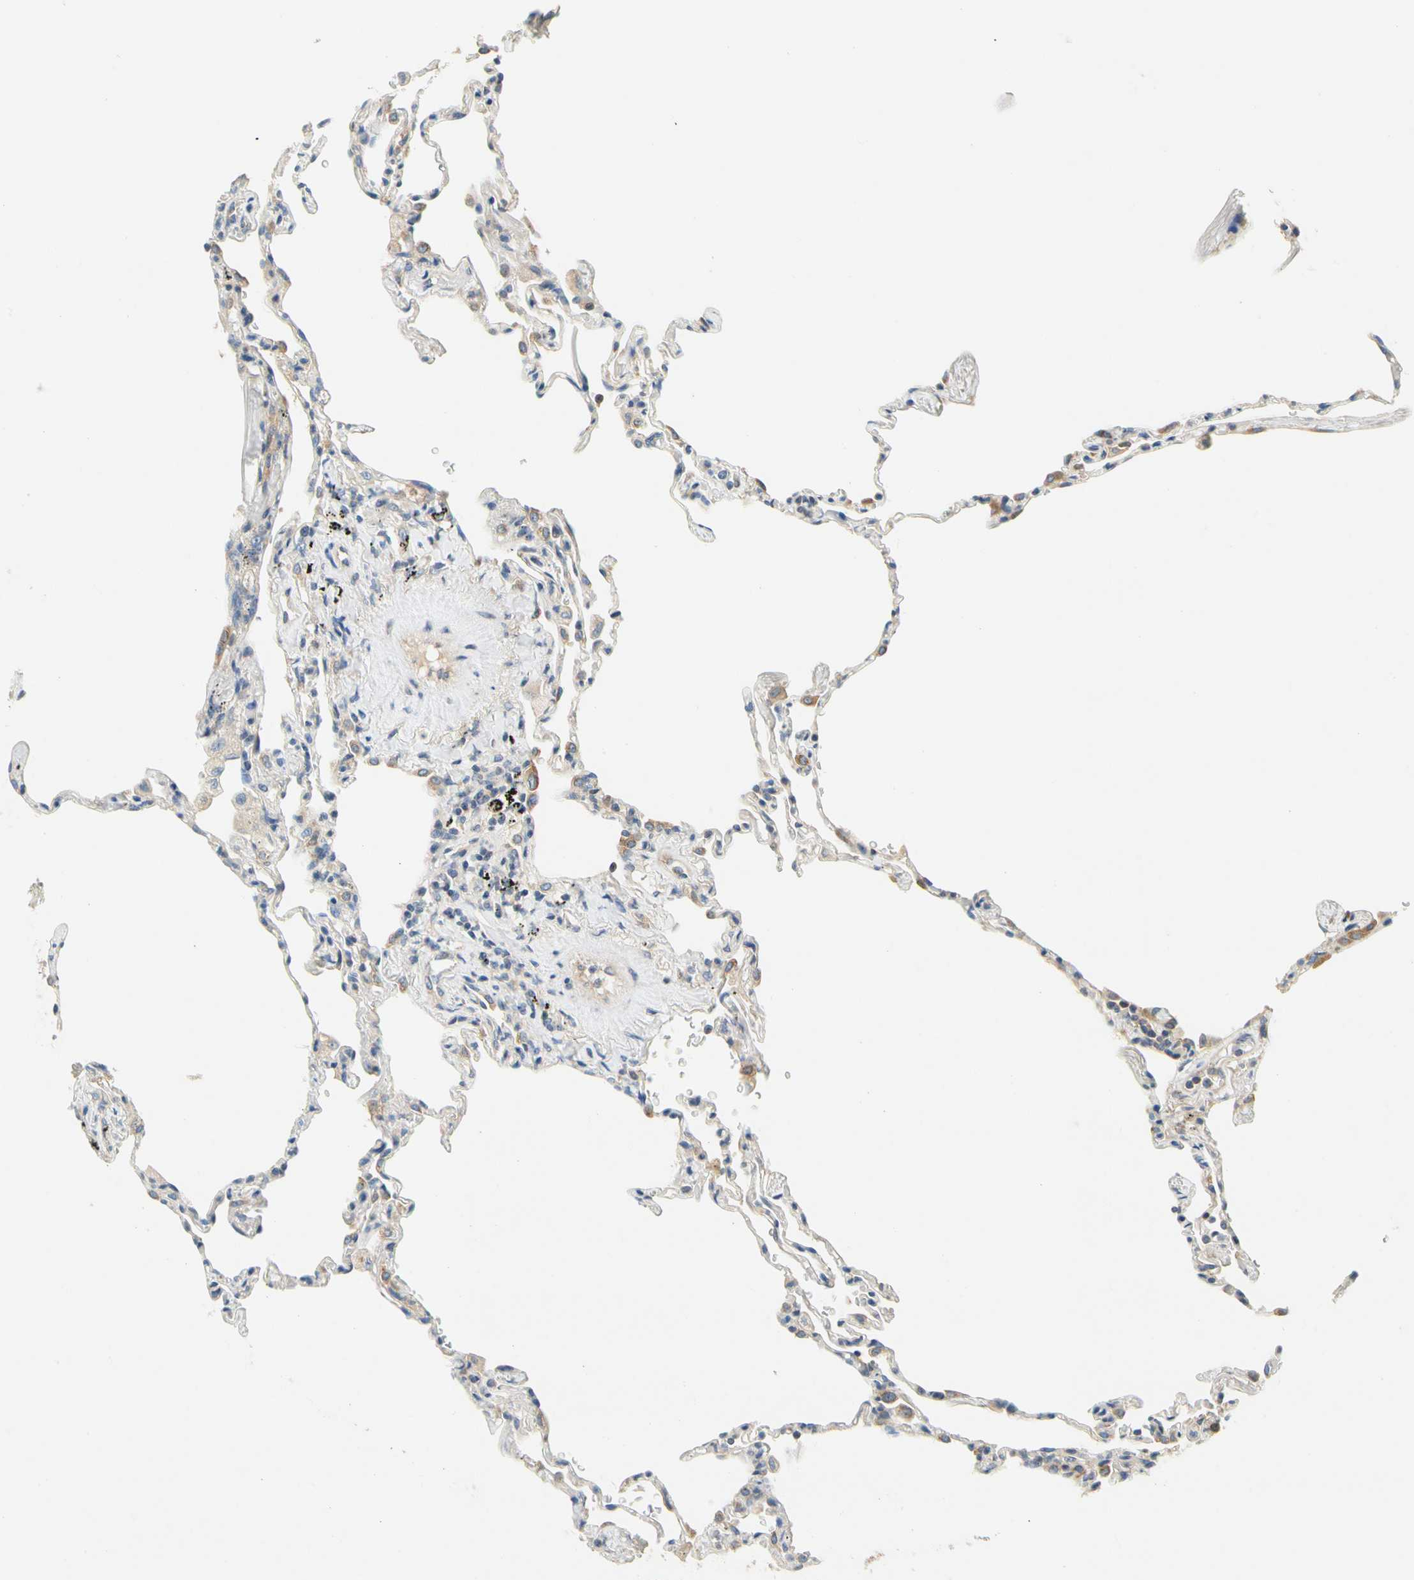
{"staining": {"intensity": "weak", "quantity": "25%-75%", "location": "cytoplasmic/membranous"}, "tissue": "lung", "cell_type": "Alveolar cells", "image_type": "normal", "snomed": [{"axis": "morphology", "description": "Normal tissue, NOS"}, {"axis": "topography", "description": "Lung"}], "caption": "Immunohistochemical staining of normal lung reveals 25%-75% levels of weak cytoplasmic/membranous protein staining in about 25%-75% of alveolar cells.", "gene": "LRRC47", "patient": {"sex": "male", "age": 59}}